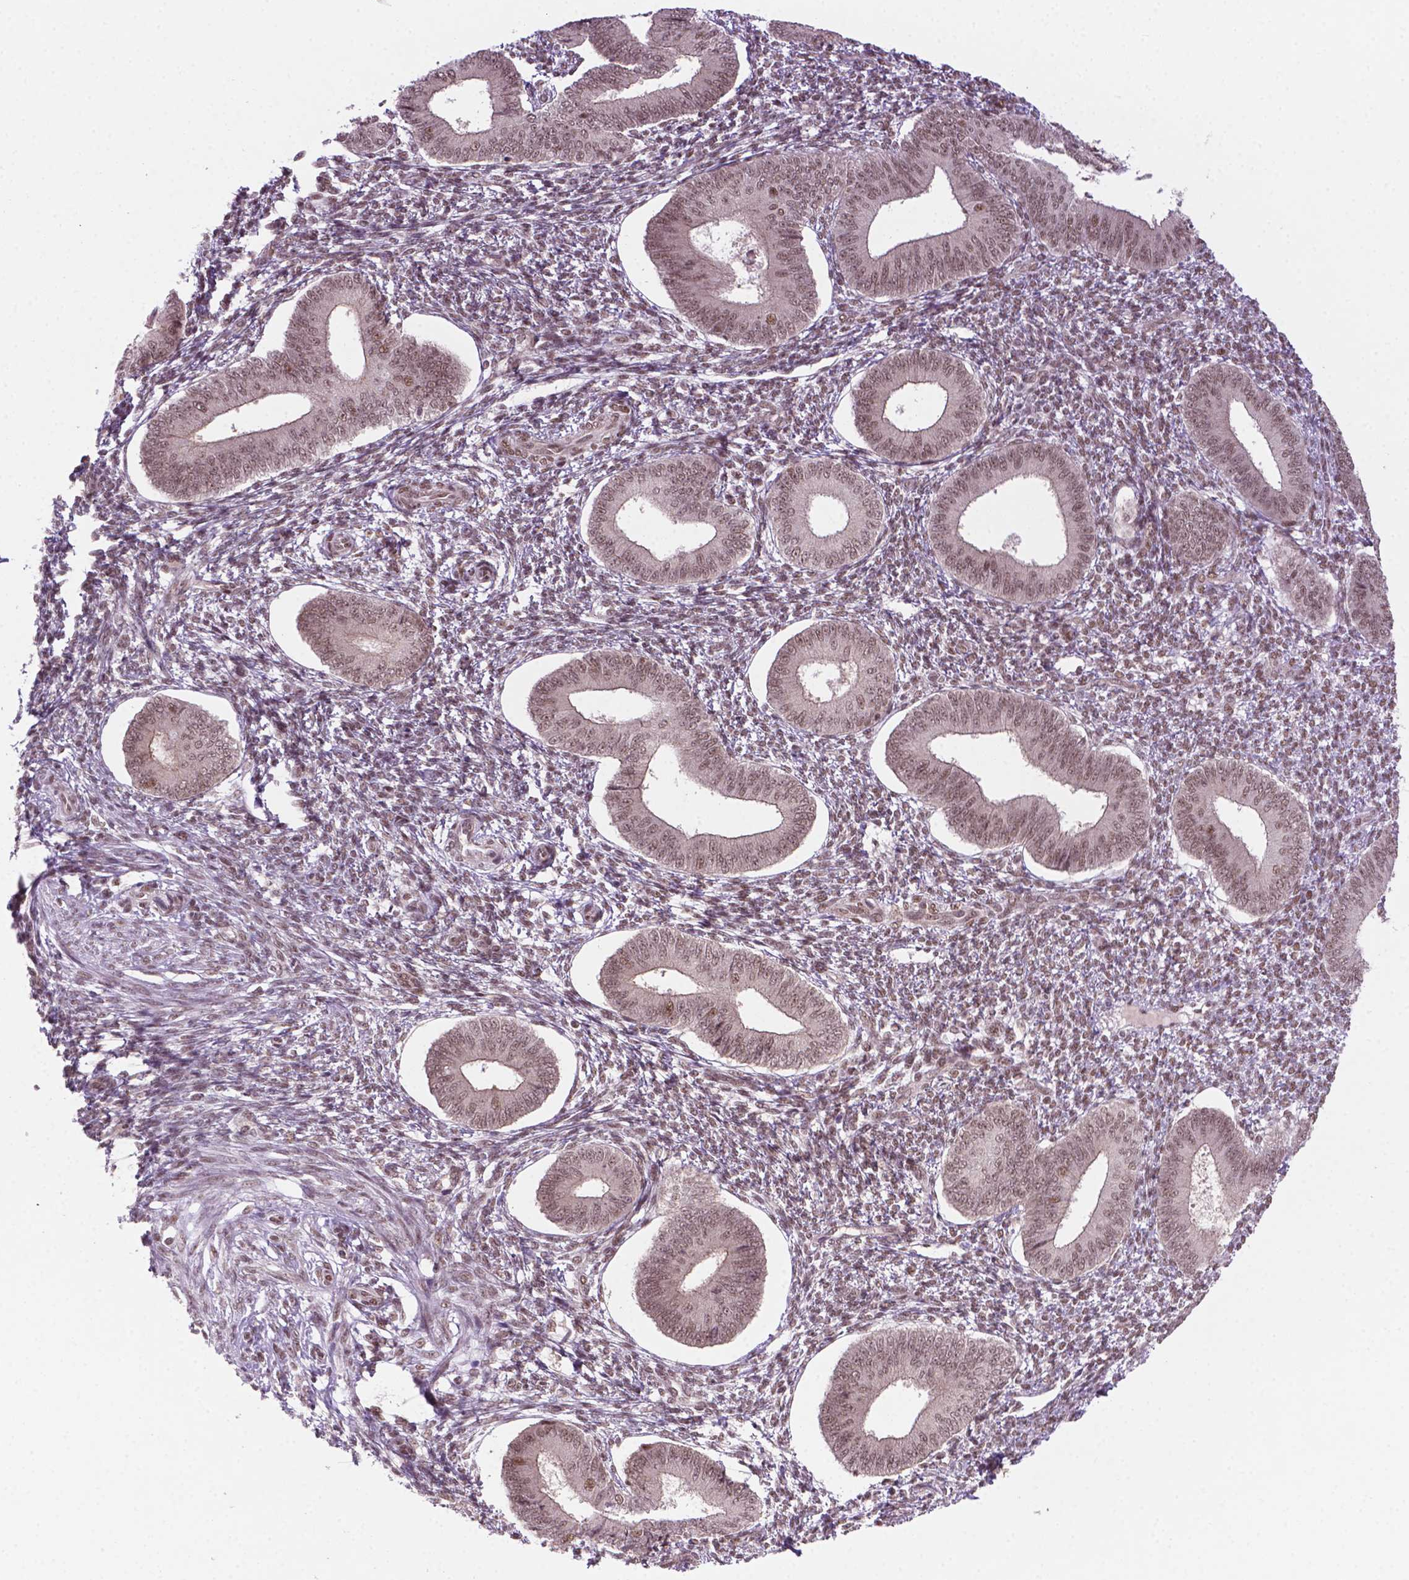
{"staining": {"intensity": "moderate", "quantity": ">75%", "location": "nuclear"}, "tissue": "endometrium", "cell_type": "Cells in endometrial stroma", "image_type": "normal", "snomed": [{"axis": "morphology", "description": "Normal tissue, NOS"}, {"axis": "topography", "description": "Endometrium"}], "caption": "Immunohistochemical staining of normal human endometrium reveals >75% levels of moderate nuclear protein positivity in approximately >75% of cells in endometrial stroma. (IHC, brightfield microscopy, high magnification).", "gene": "PHAX", "patient": {"sex": "female", "age": 42}}